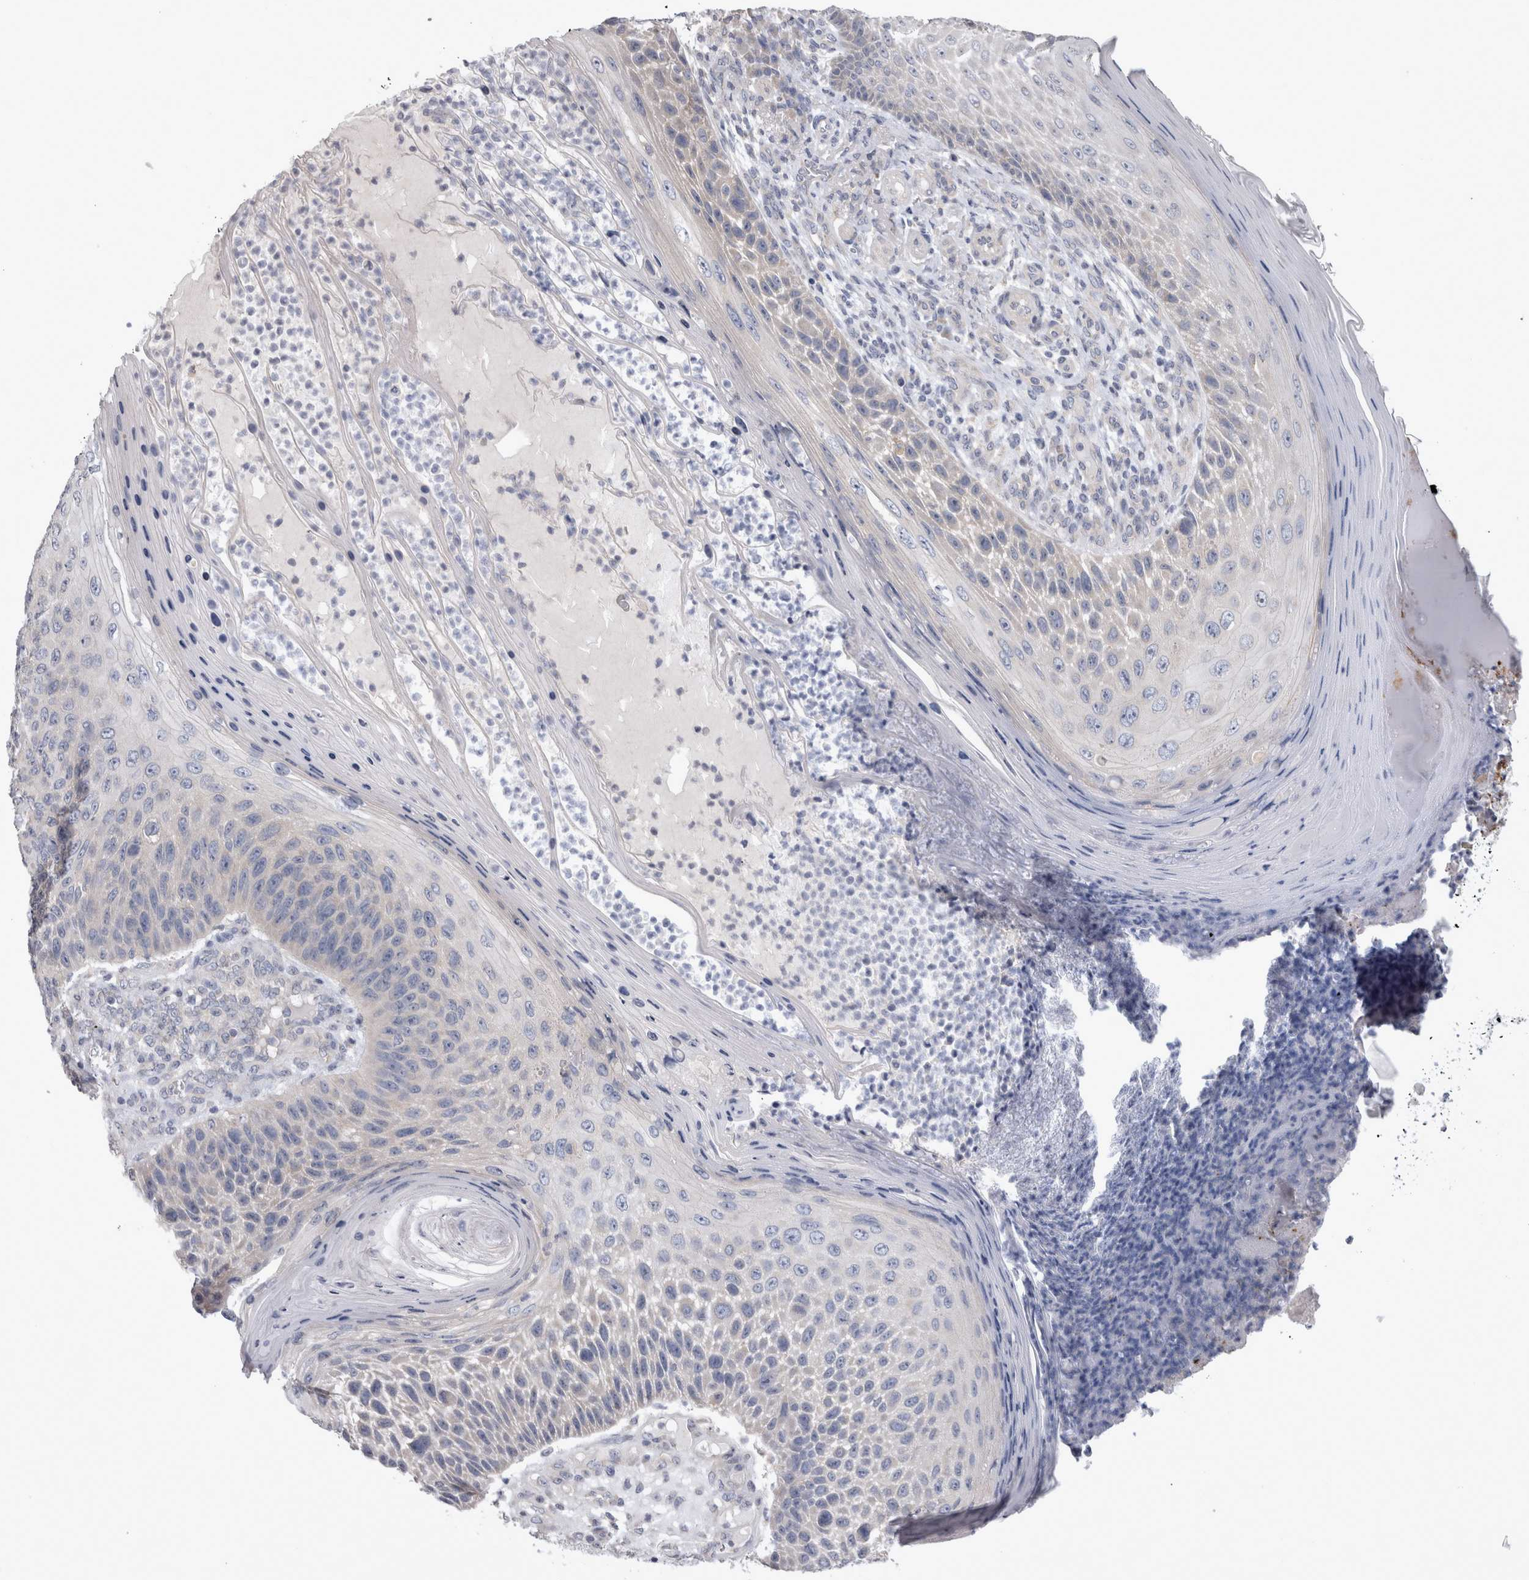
{"staining": {"intensity": "negative", "quantity": "none", "location": "none"}, "tissue": "skin cancer", "cell_type": "Tumor cells", "image_type": "cancer", "snomed": [{"axis": "morphology", "description": "Squamous cell carcinoma, NOS"}, {"axis": "topography", "description": "Skin"}], "caption": "Human skin cancer (squamous cell carcinoma) stained for a protein using IHC displays no staining in tumor cells.", "gene": "LRRC40", "patient": {"sex": "female", "age": 88}}